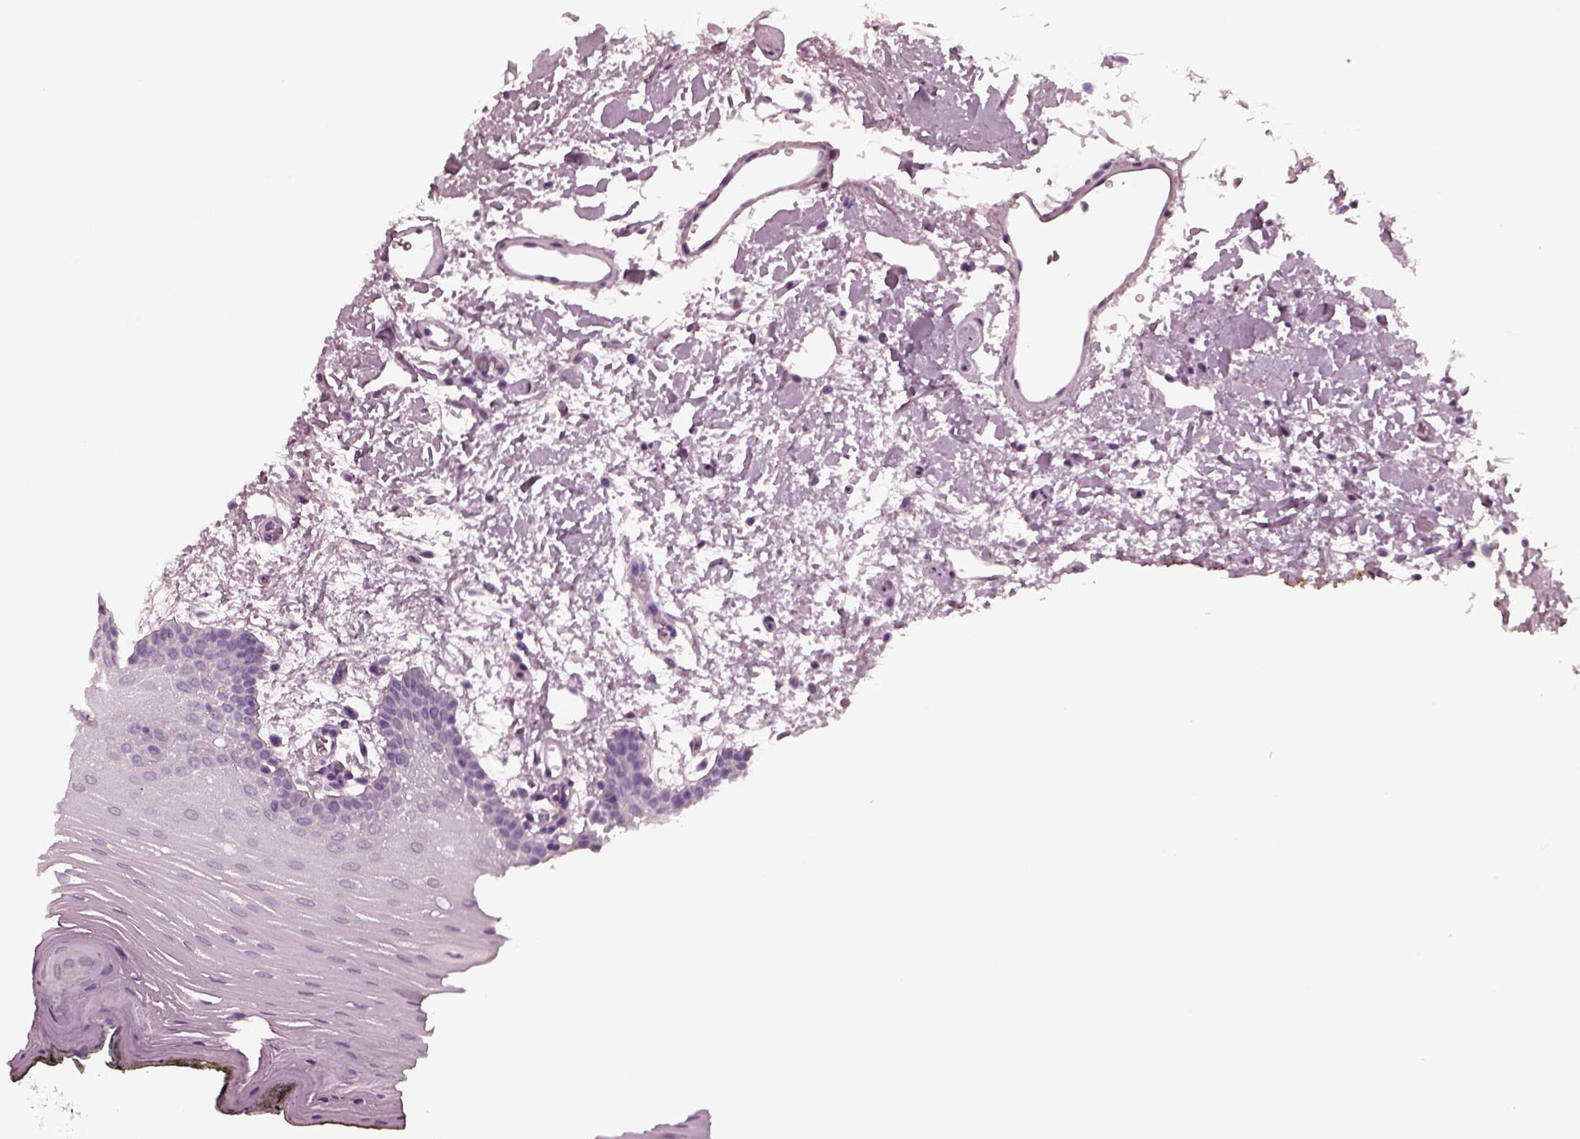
{"staining": {"intensity": "negative", "quantity": "none", "location": "none"}, "tissue": "oral mucosa", "cell_type": "Squamous epithelial cells", "image_type": "normal", "snomed": [{"axis": "morphology", "description": "Normal tissue, NOS"}, {"axis": "topography", "description": "Oral tissue"}, {"axis": "topography", "description": "Head-Neck"}], "caption": "IHC photomicrograph of benign oral mucosa: oral mucosa stained with DAB shows no significant protein staining in squamous epithelial cells.", "gene": "MIB2", "patient": {"sex": "male", "age": 65}}